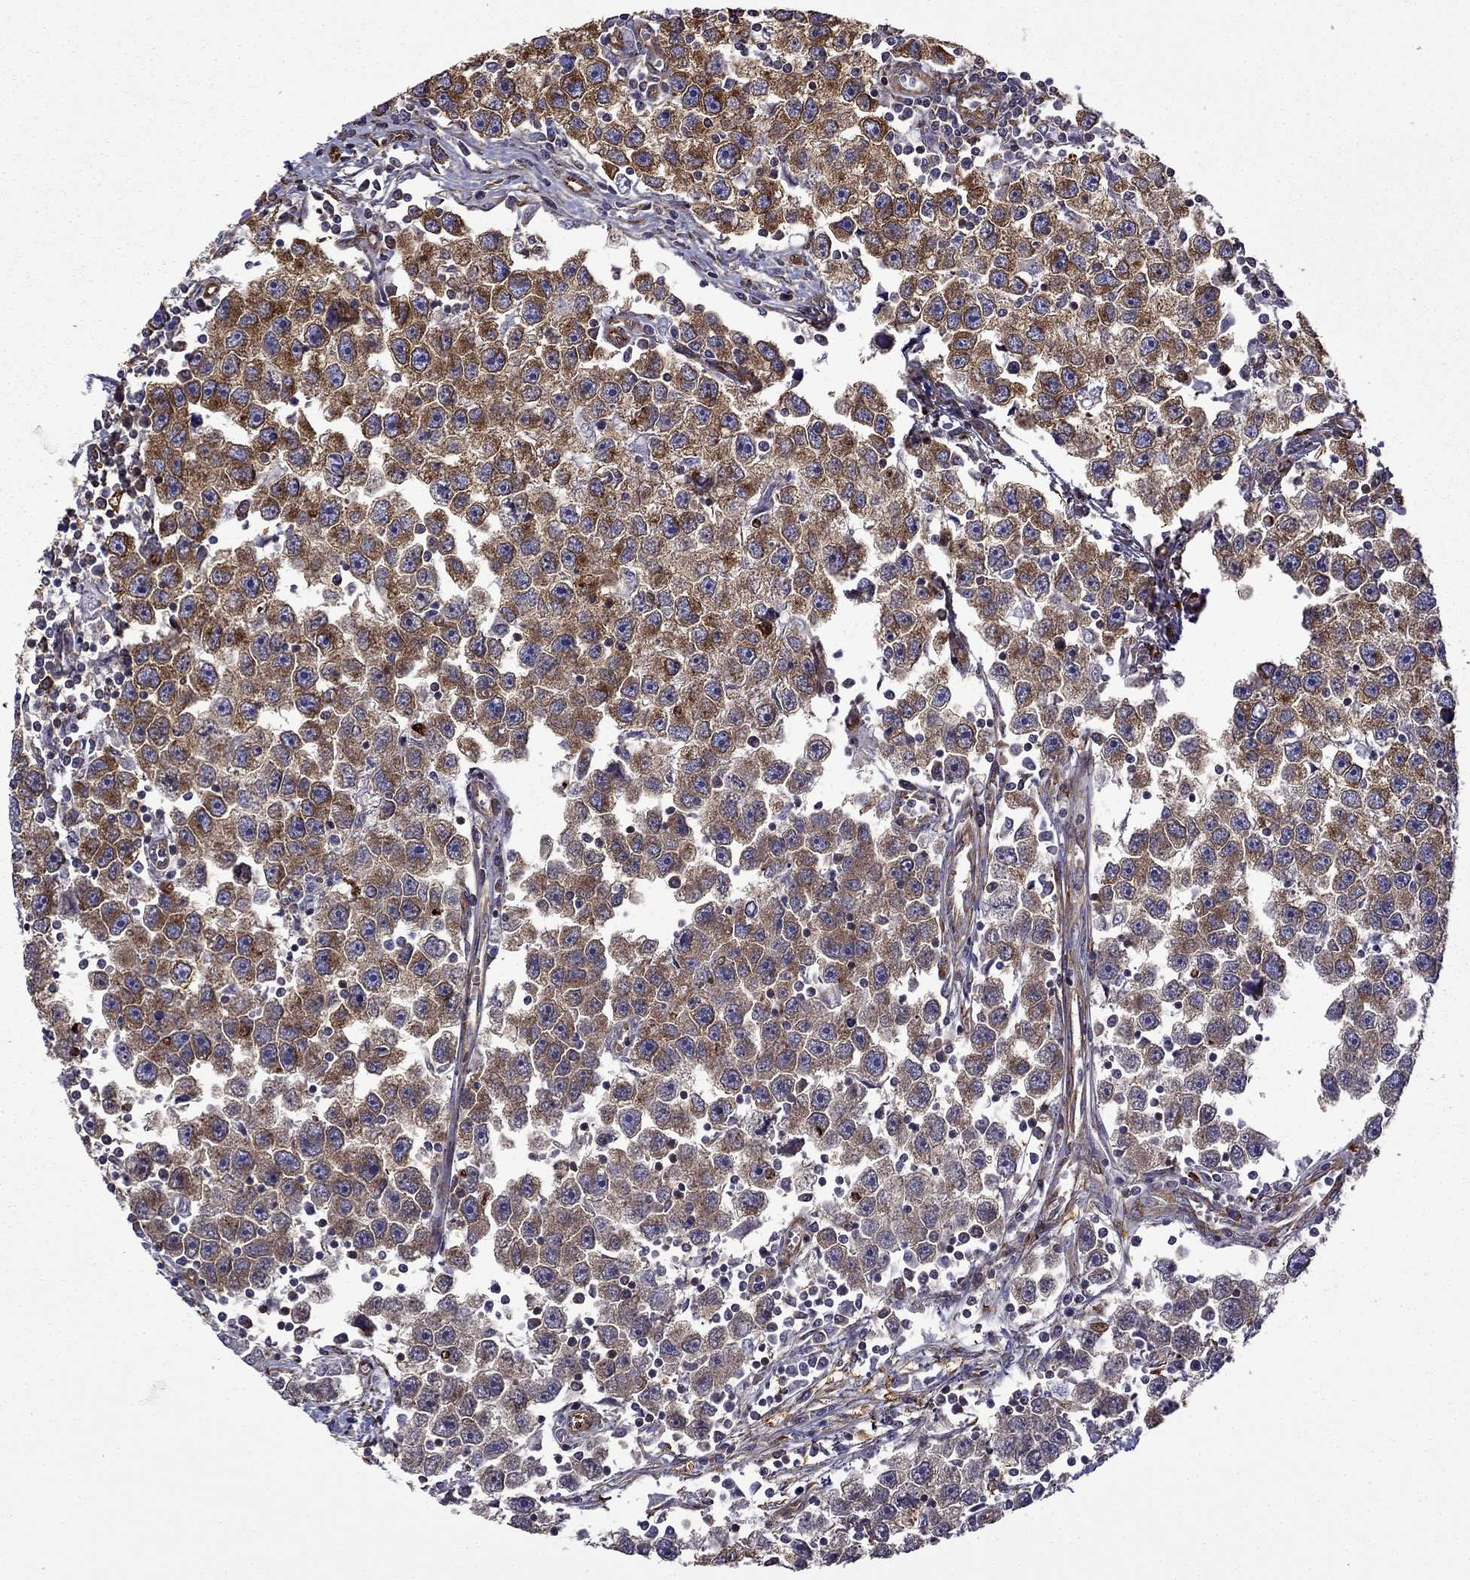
{"staining": {"intensity": "strong", "quantity": "25%-75%", "location": "cytoplasmic/membranous"}, "tissue": "testis cancer", "cell_type": "Tumor cells", "image_type": "cancer", "snomed": [{"axis": "morphology", "description": "Seminoma, NOS"}, {"axis": "topography", "description": "Testis"}], "caption": "Tumor cells reveal high levels of strong cytoplasmic/membranous expression in approximately 25%-75% of cells in human testis cancer (seminoma).", "gene": "MAP4", "patient": {"sex": "male", "age": 30}}